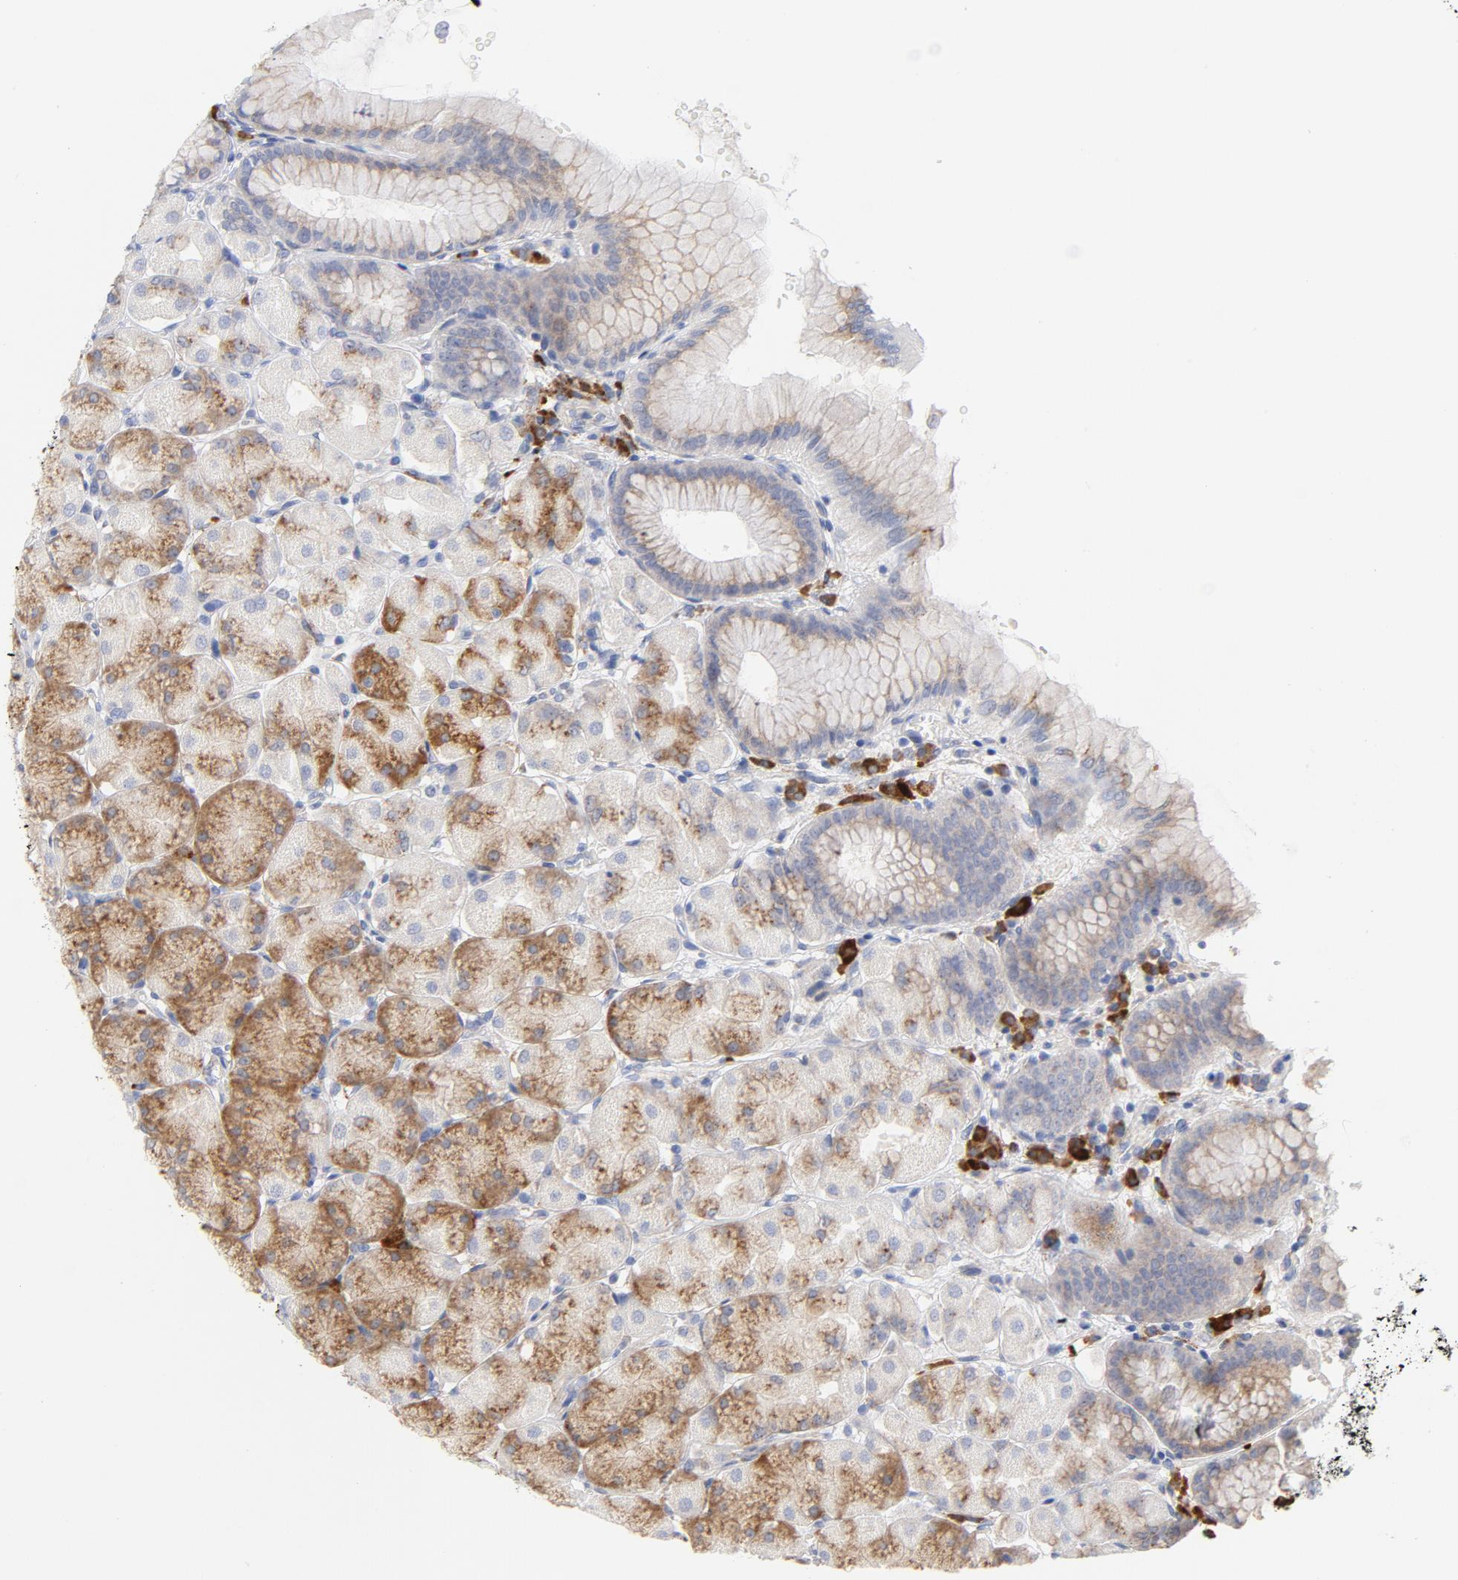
{"staining": {"intensity": "moderate", "quantity": "25%-75%", "location": "cytoplasmic/membranous"}, "tissue": "stomach", "cell_type": "Glandular cells", "image_type": "normal", "snomed": [{"axis": "morphology", "description": "Normal tissue, NOS"}, {"axis": "topography", "description": "Stomach, upper"}], "caption": "An image of human stomach stained for a protein shows moderate cytoplasmic/membranous brown staining in glandular cells.", "gene": "RAPGEF3", "patient": {"sex": "female", "age": 56}}